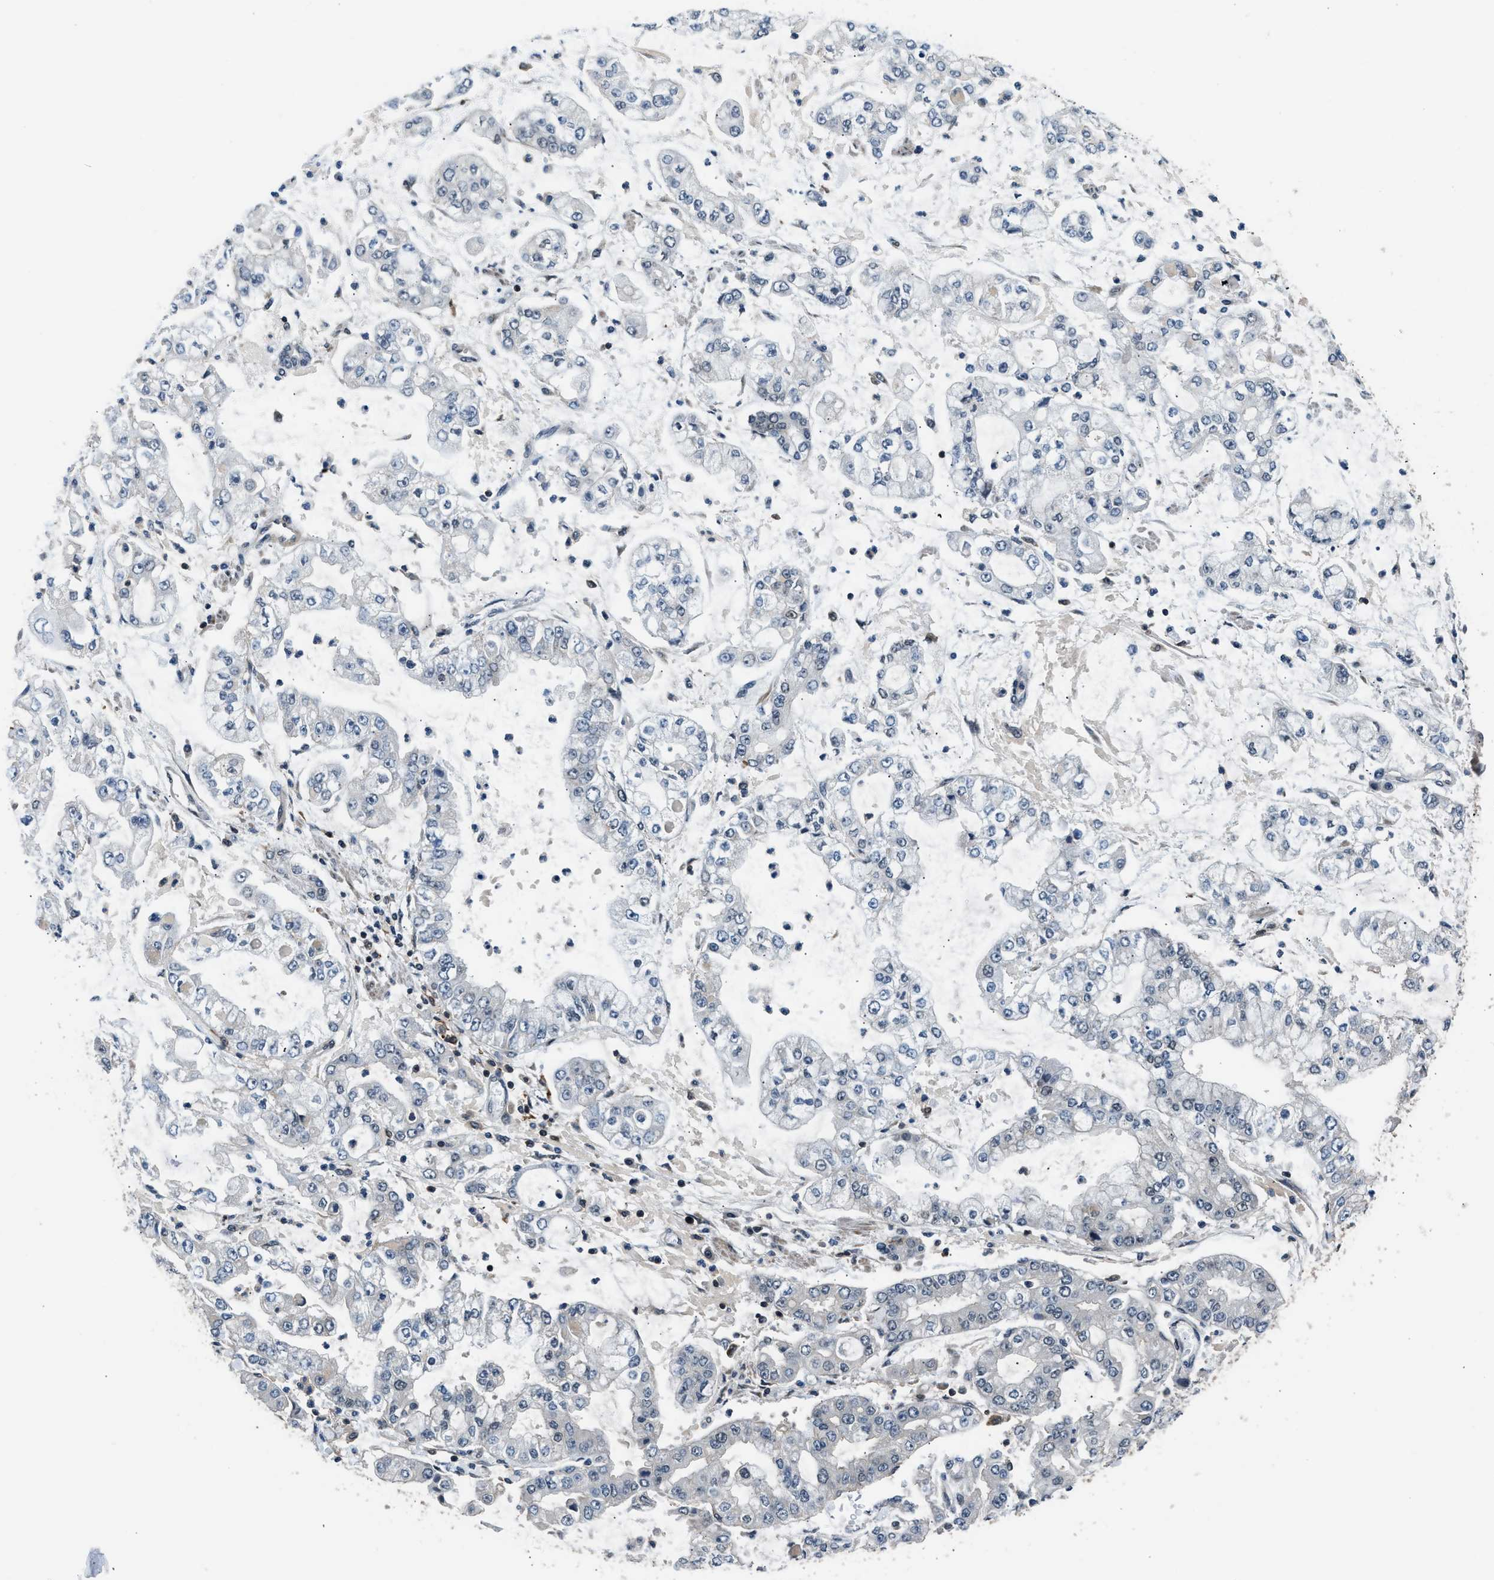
{"staining": {"intensity": "negative", "quantity": "none", "location": "none"}, "tissue": "stomach cancer", "cell_type": "Tumor cells", "image_type": "cancer", "snomed": [{"axis": "morphology", "description": "Adenocarcinoma, NOS"}, {"axis": "topography", "description": "Stomach"}], "caption": "This is an immunohistochemistry (IHC) histopathology image of stomach cancer (adenocarcinoma). There is no expression in tumor cells.", "gene": "MTMR1", "patient": {"sex": "male", "age": 76}}